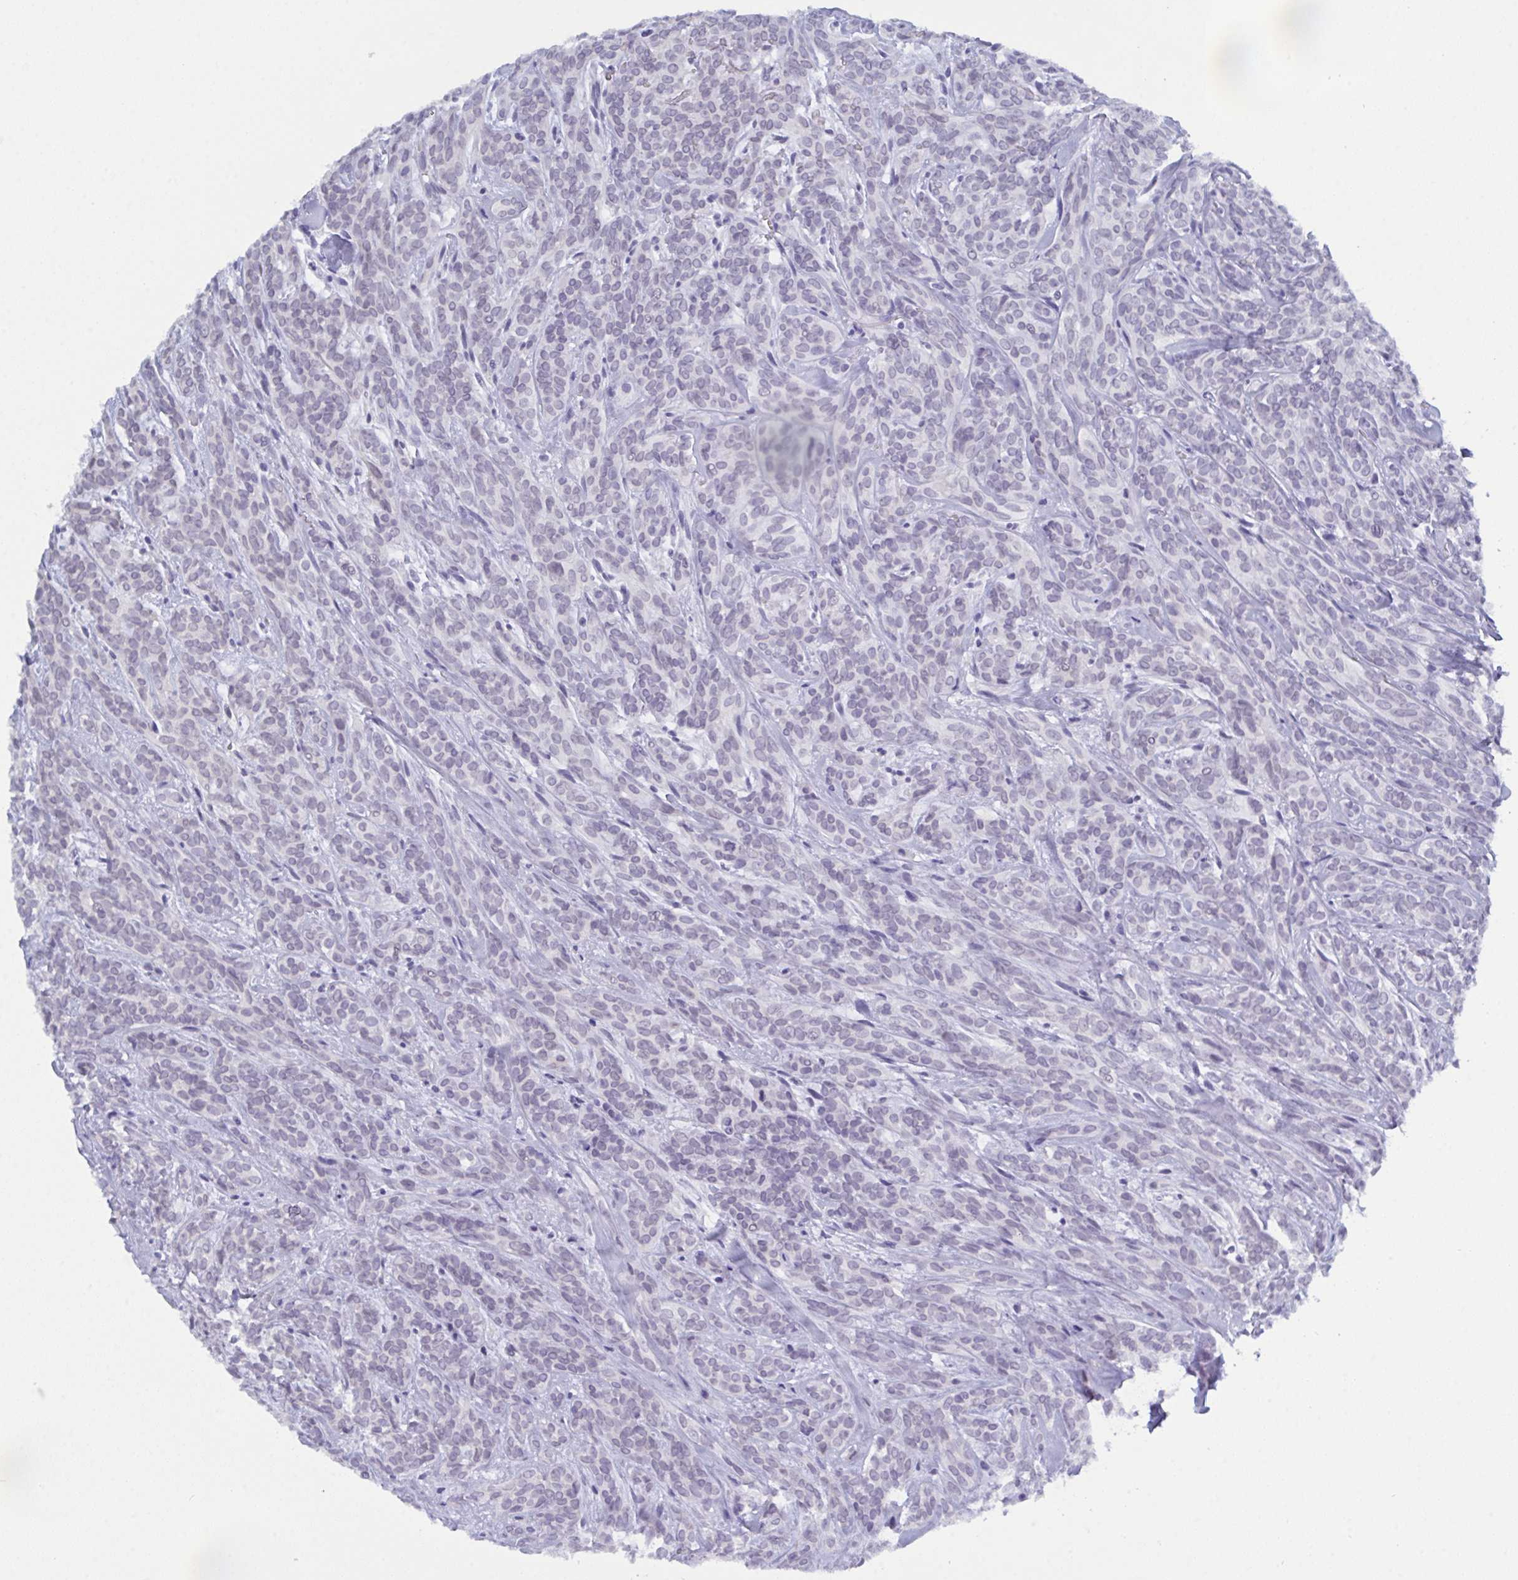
{"staining": {"intensity": "negative", "quantity": "none", "location": "none"}, "tissue": "head and neck cancer", "cell_type": "Tumor cells", "image_type": "cancer", "snomed": [{"axis": "morphology", "description": "Adenocarcinoma, NOS"}, {"axis": "topography", "description": "Head-Neck"}], "caption": "Immunohistochemical staining of human head and neck adenocarcinoma displays no significant staining in tumor cells.", "gene": "SERPINB13", "patient": {"sex": "female", "age": 57}}